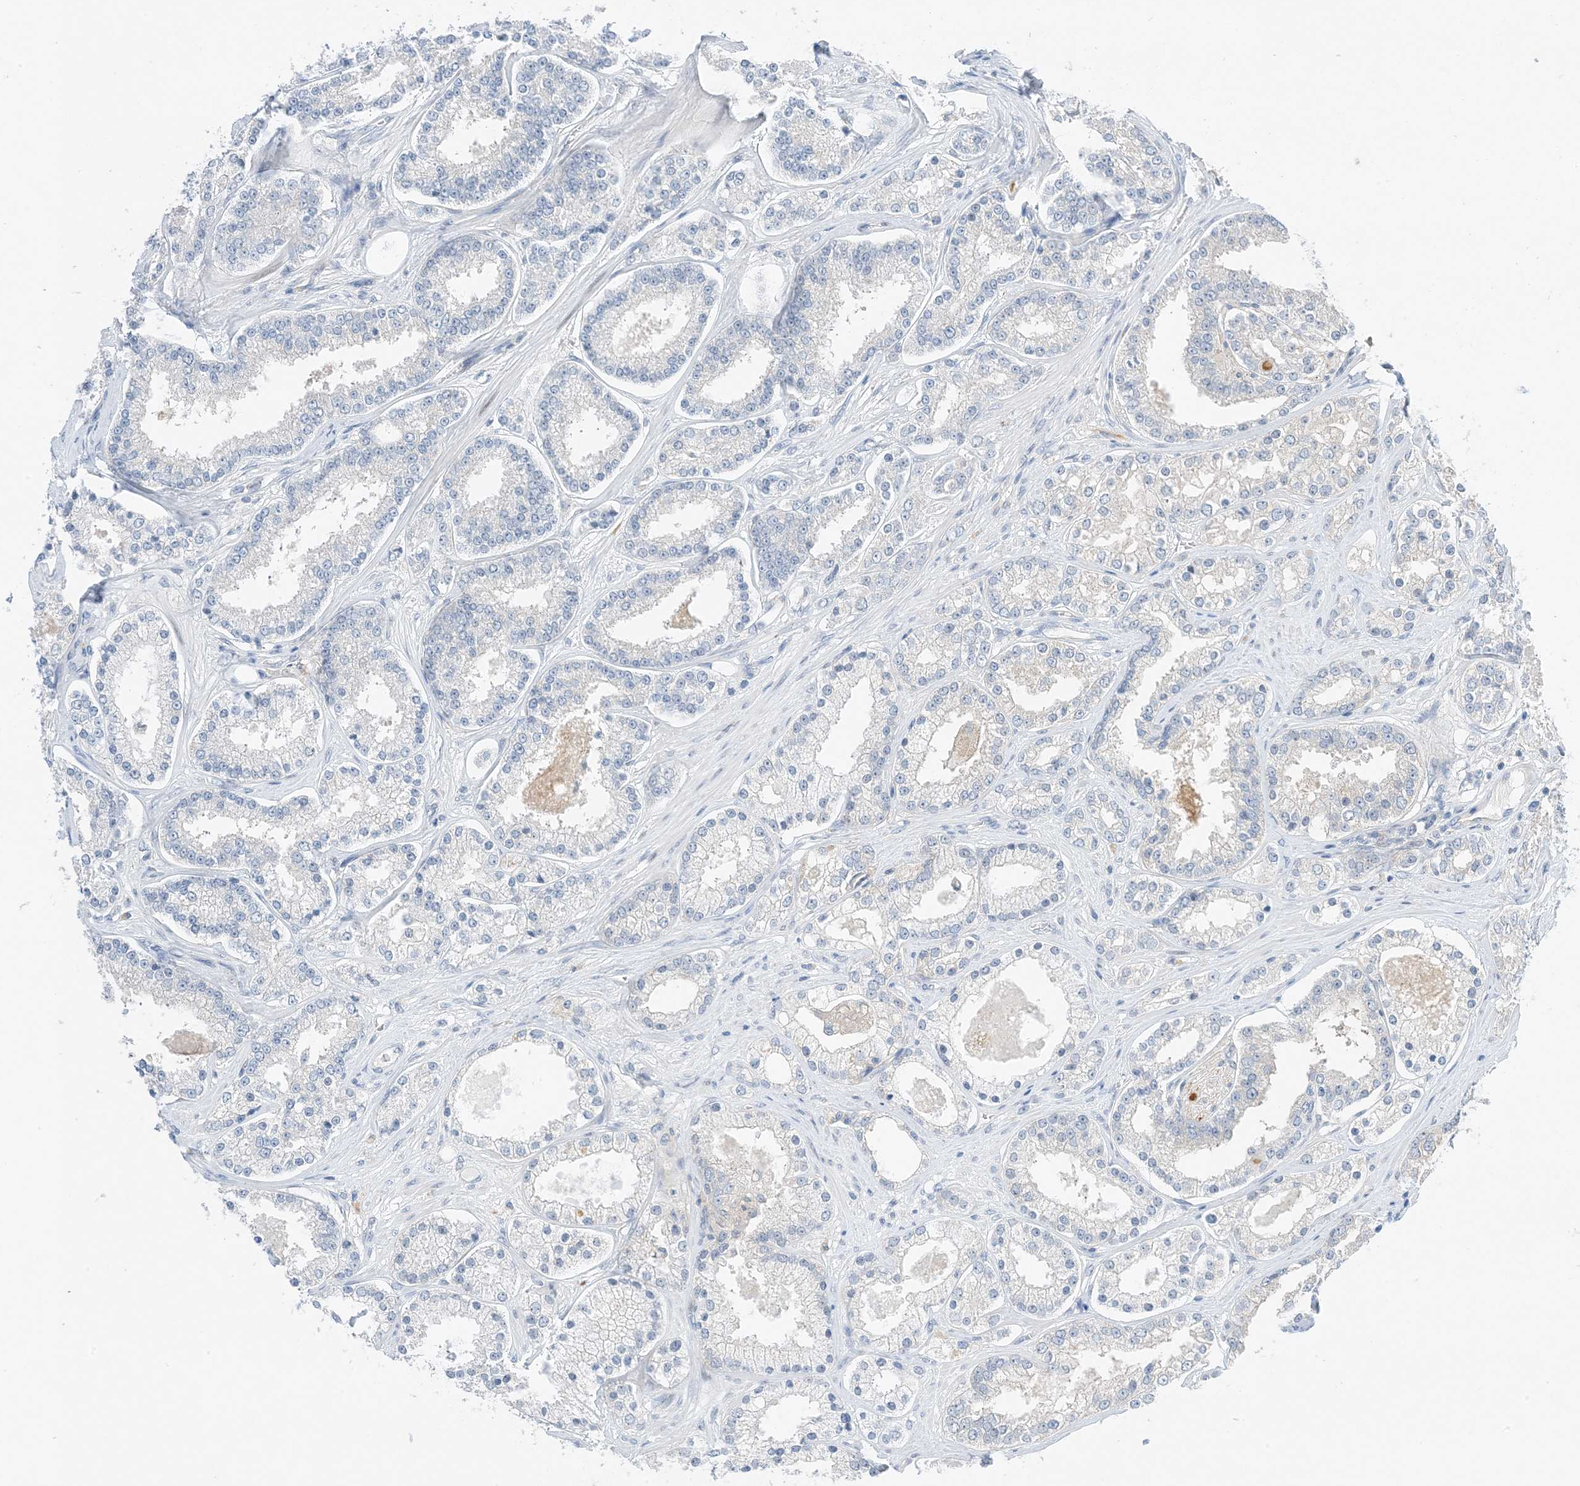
{"staining": {"intensity": "negative", "quantity": "none", "location": "none"}, "tissue": "prostate cancer", "cell_type": "Tumor cells", "image_type": "cancer", "snomed": [{"axis": "morphology", "description": "Normal tissue, NOS"}, {"axis": "morphology", "description": "Adenocarcinoma, High grade"}, {"axis": "topography", "description": "Prostate"}], "caption": "Tumor cells are negative for protein expression in human high-grade adenocarcinoma (prostate).", "gene": "KIFBP", "patient": {"sex": "male", "age": 83}}